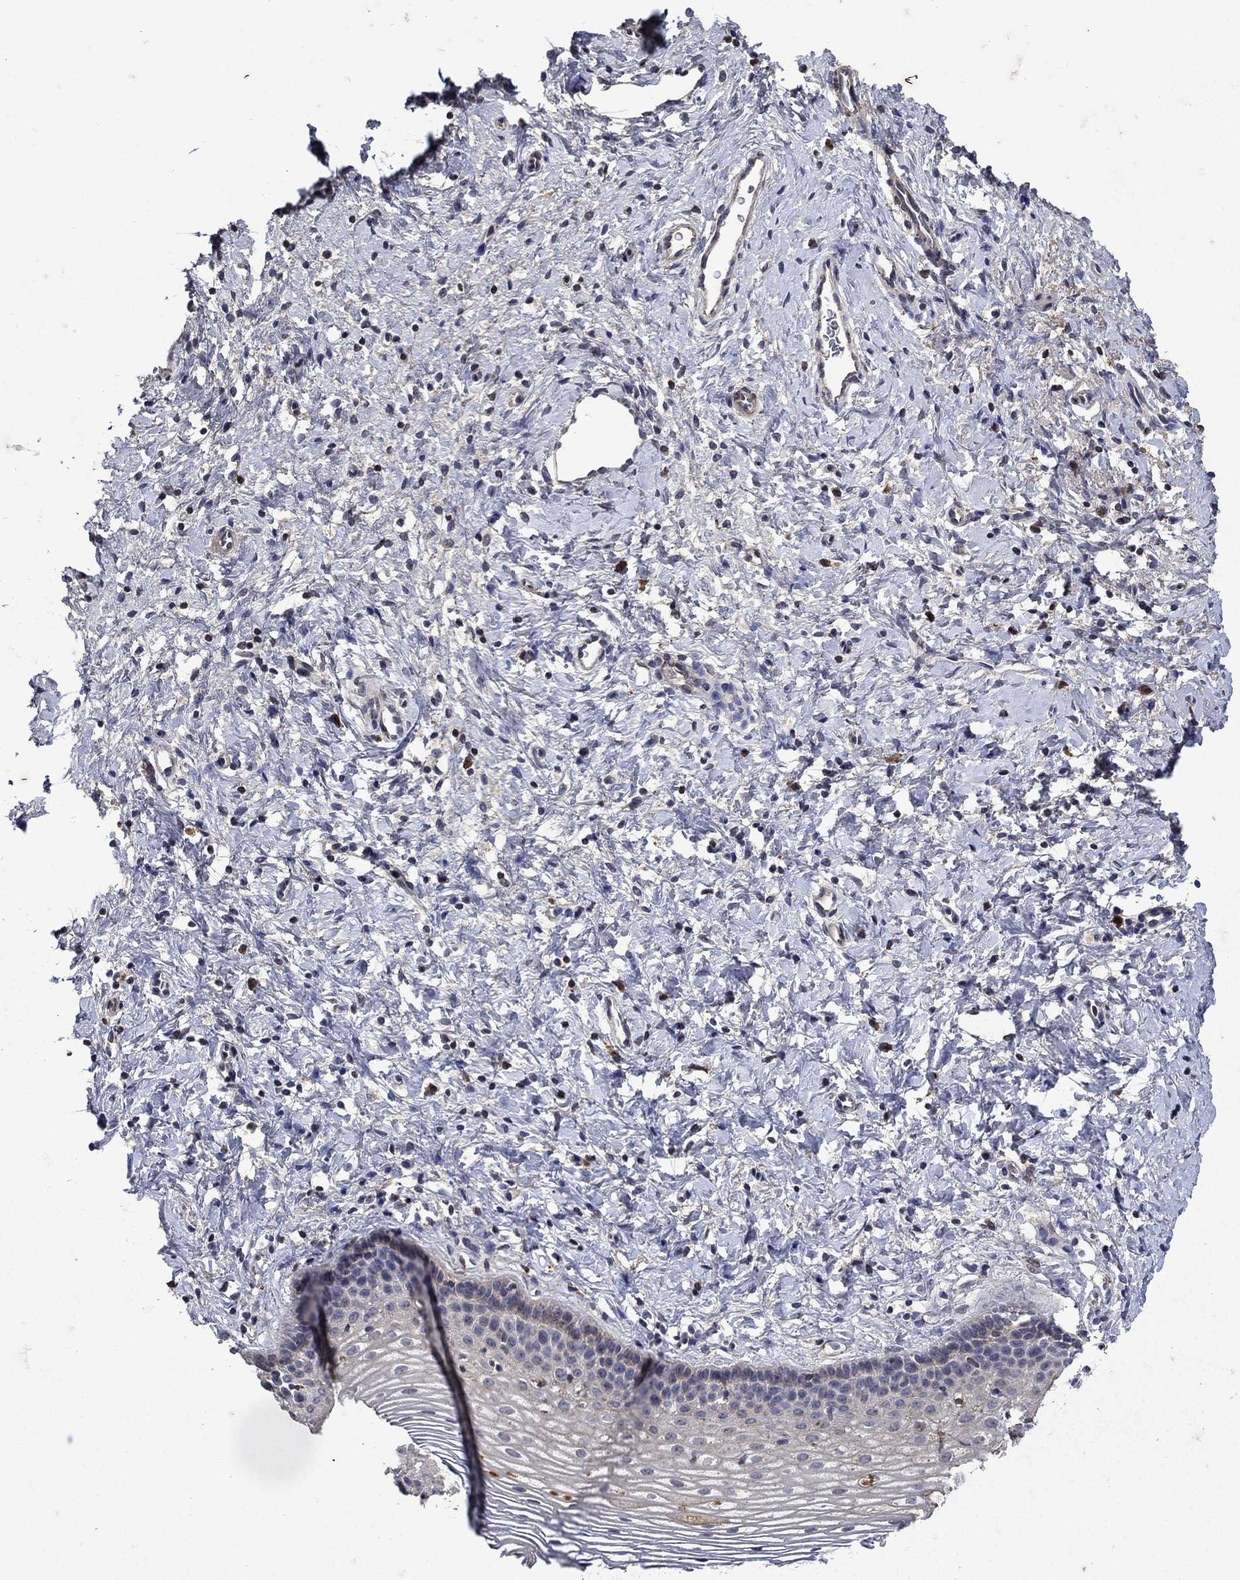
{"staining": {"intensity": "negative", "quantity": "none", "location": "none"}, "tissue": "cervix", "cell_type": "Glandular cells", "image_type": "normal", "snomed": [{"axis": "morphology", "description": "Normal tissue, NOS"}, {"axis": "topography", "description": "Cervix"}], "caption": "An immunohistochemistry (IHC) micrograph of normal cervix is shown. There is no staining in glandular cells of cervix.", "gene": "NPC2", "patient": {"sex": "female", "age": 39}}